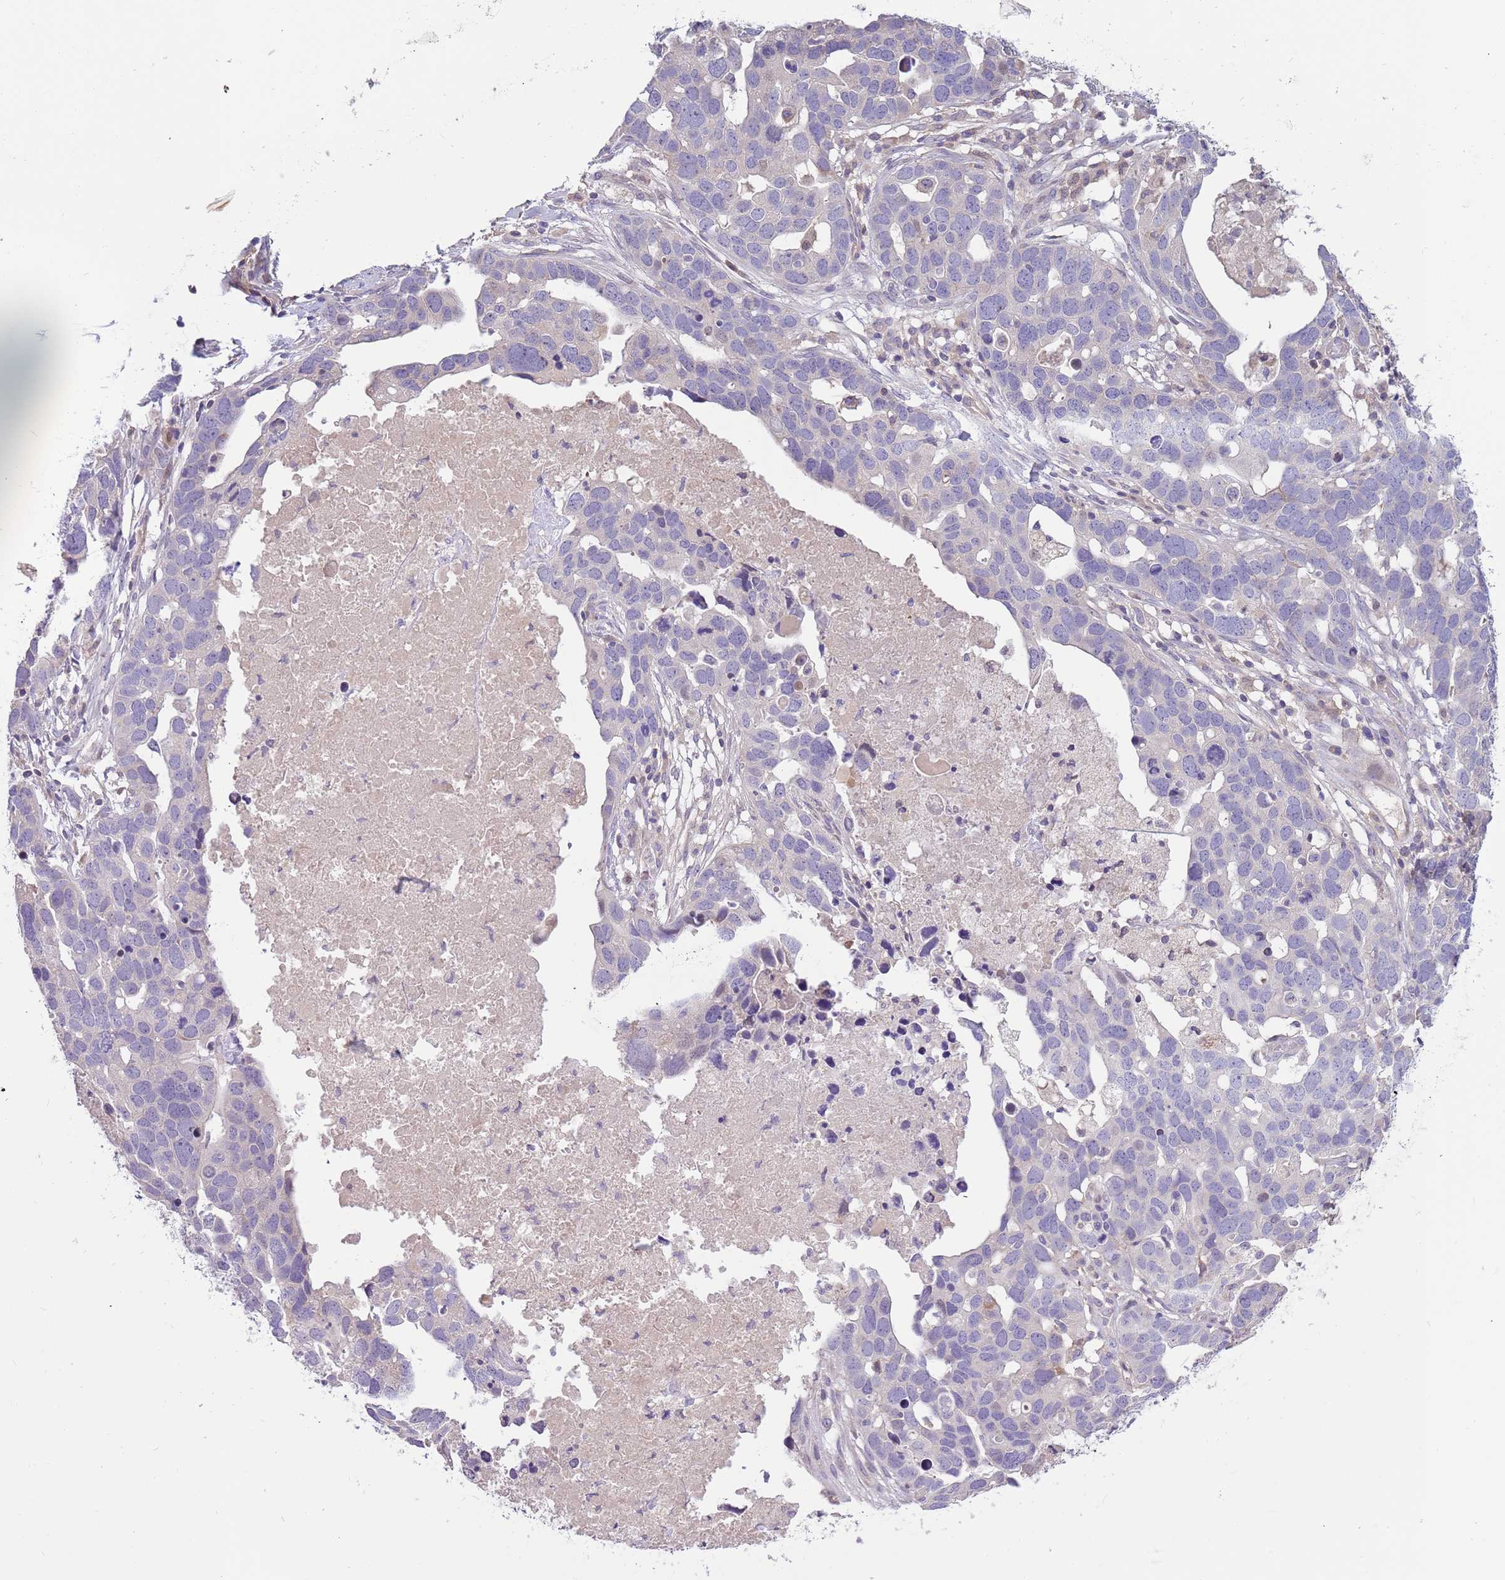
{"staining": {"intensity": "negative", "quantity": "none", "location": "none"}, "tissue": "ovarian cancer", "cell_type": "Tumor cells", "image_type": "cancer", "snomed": [{"axis": "morphology", "description": "Cystadenocarcinoma, serous, NOS"}, {"axis": "topography", "description": "Ovary"}], "caption": "Tumor cells are negative for protein expression in human ovarian cancer (serous cystadenocarcinoma).", "gene": "CABYR", "patient": {"sex": "female", "age": 54}}